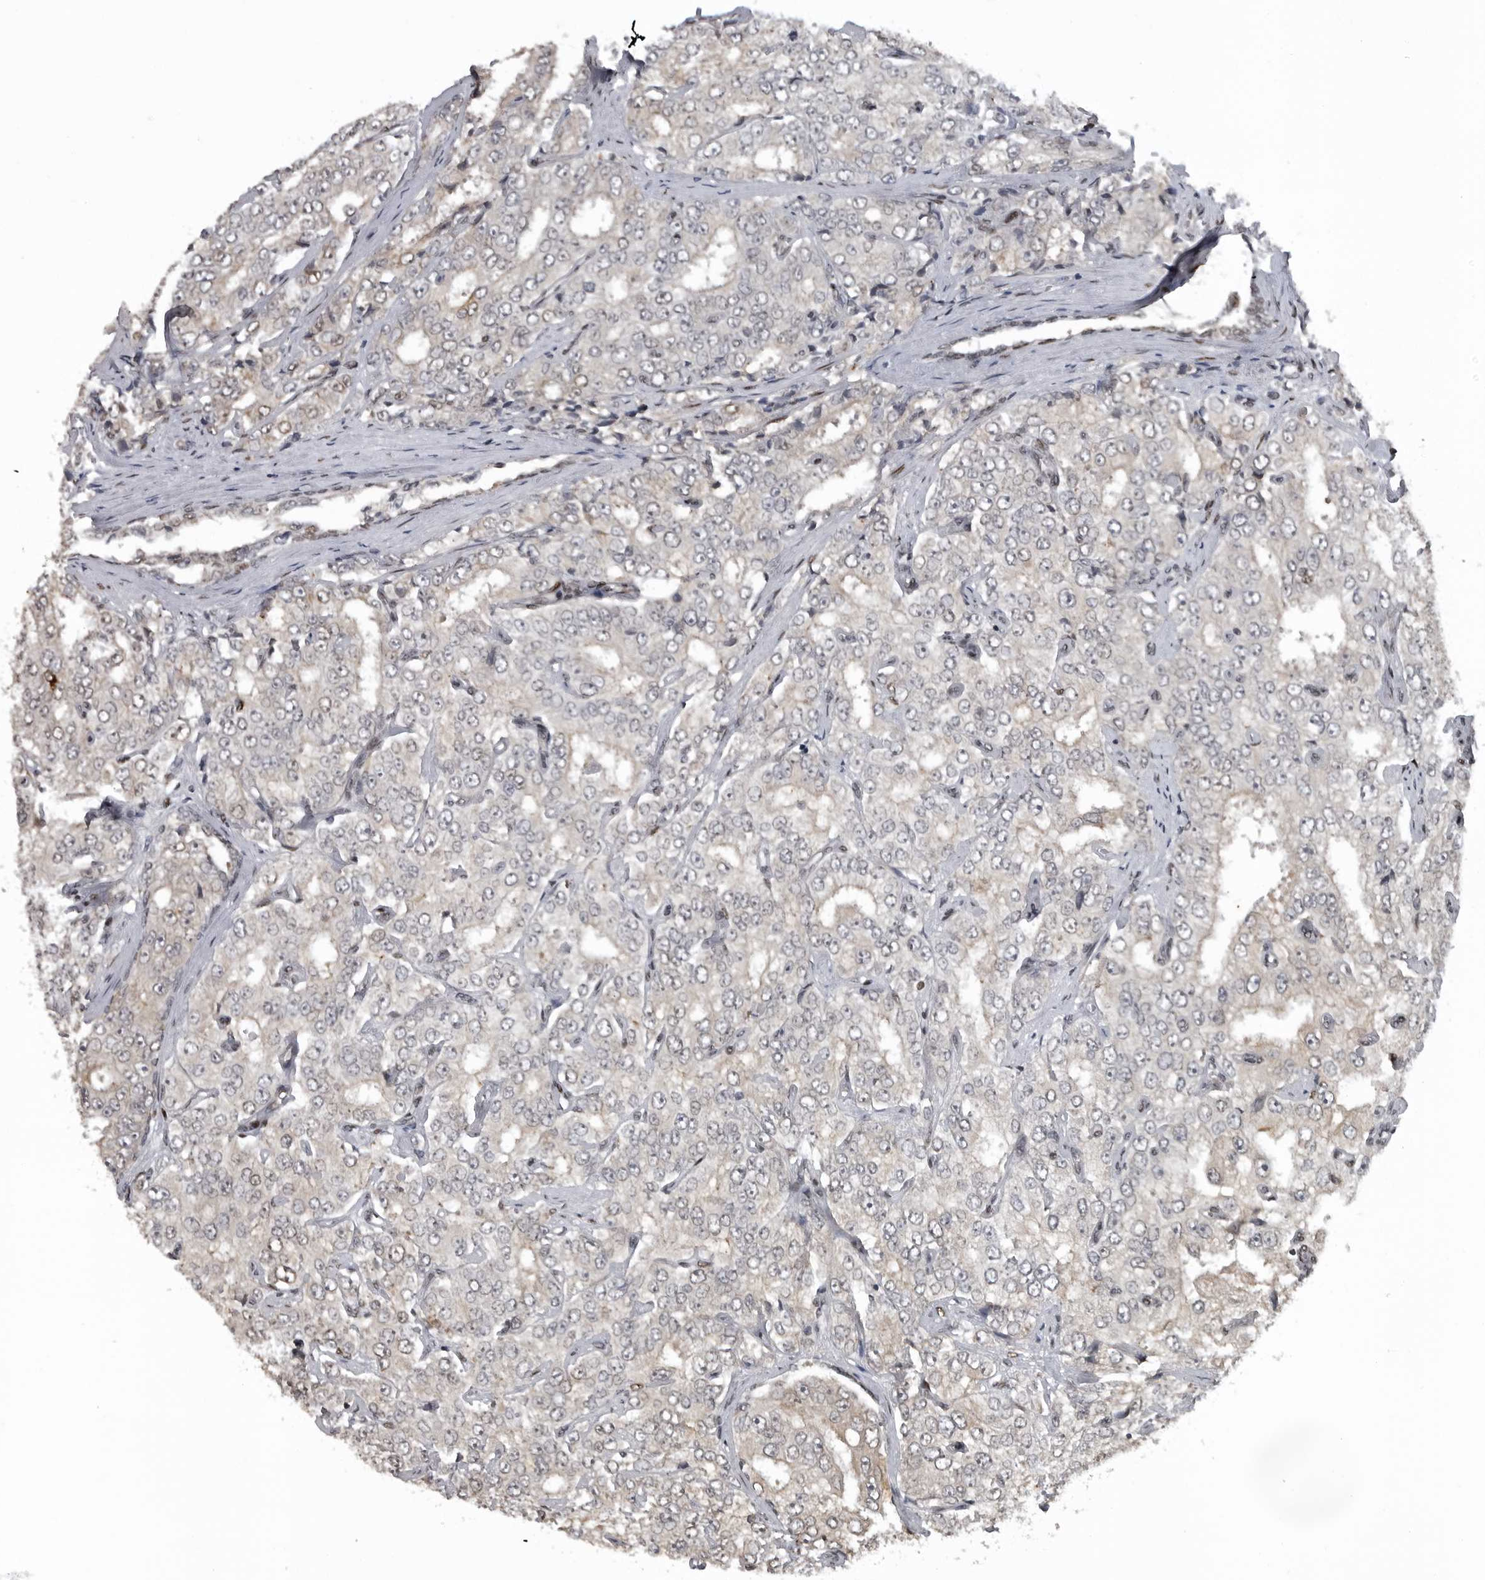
{"staining": {"intensity": "weak", "quantity": "25%-75%", "location": "cytoplasmic/membranous,nuclear"}, "tissue": "prostate cancer", "cell_type": "Tumor cells", "image_type": "cancer", "snomed": [{"axis": "morphology", "description": "Adenocarcinoma, High grade"}, {"axis": "topography", "description": "Prostate"}], "caption": "There is low levels of weak cytoplasmic/membranous and nuclear expression in tumor cells of prostate adenocarcinoma (high-grade), as demonstrated by immunohistochemical staining (brown color).", "gene": "C8orf58", "patient": {"sex": "male", "age": 58}}